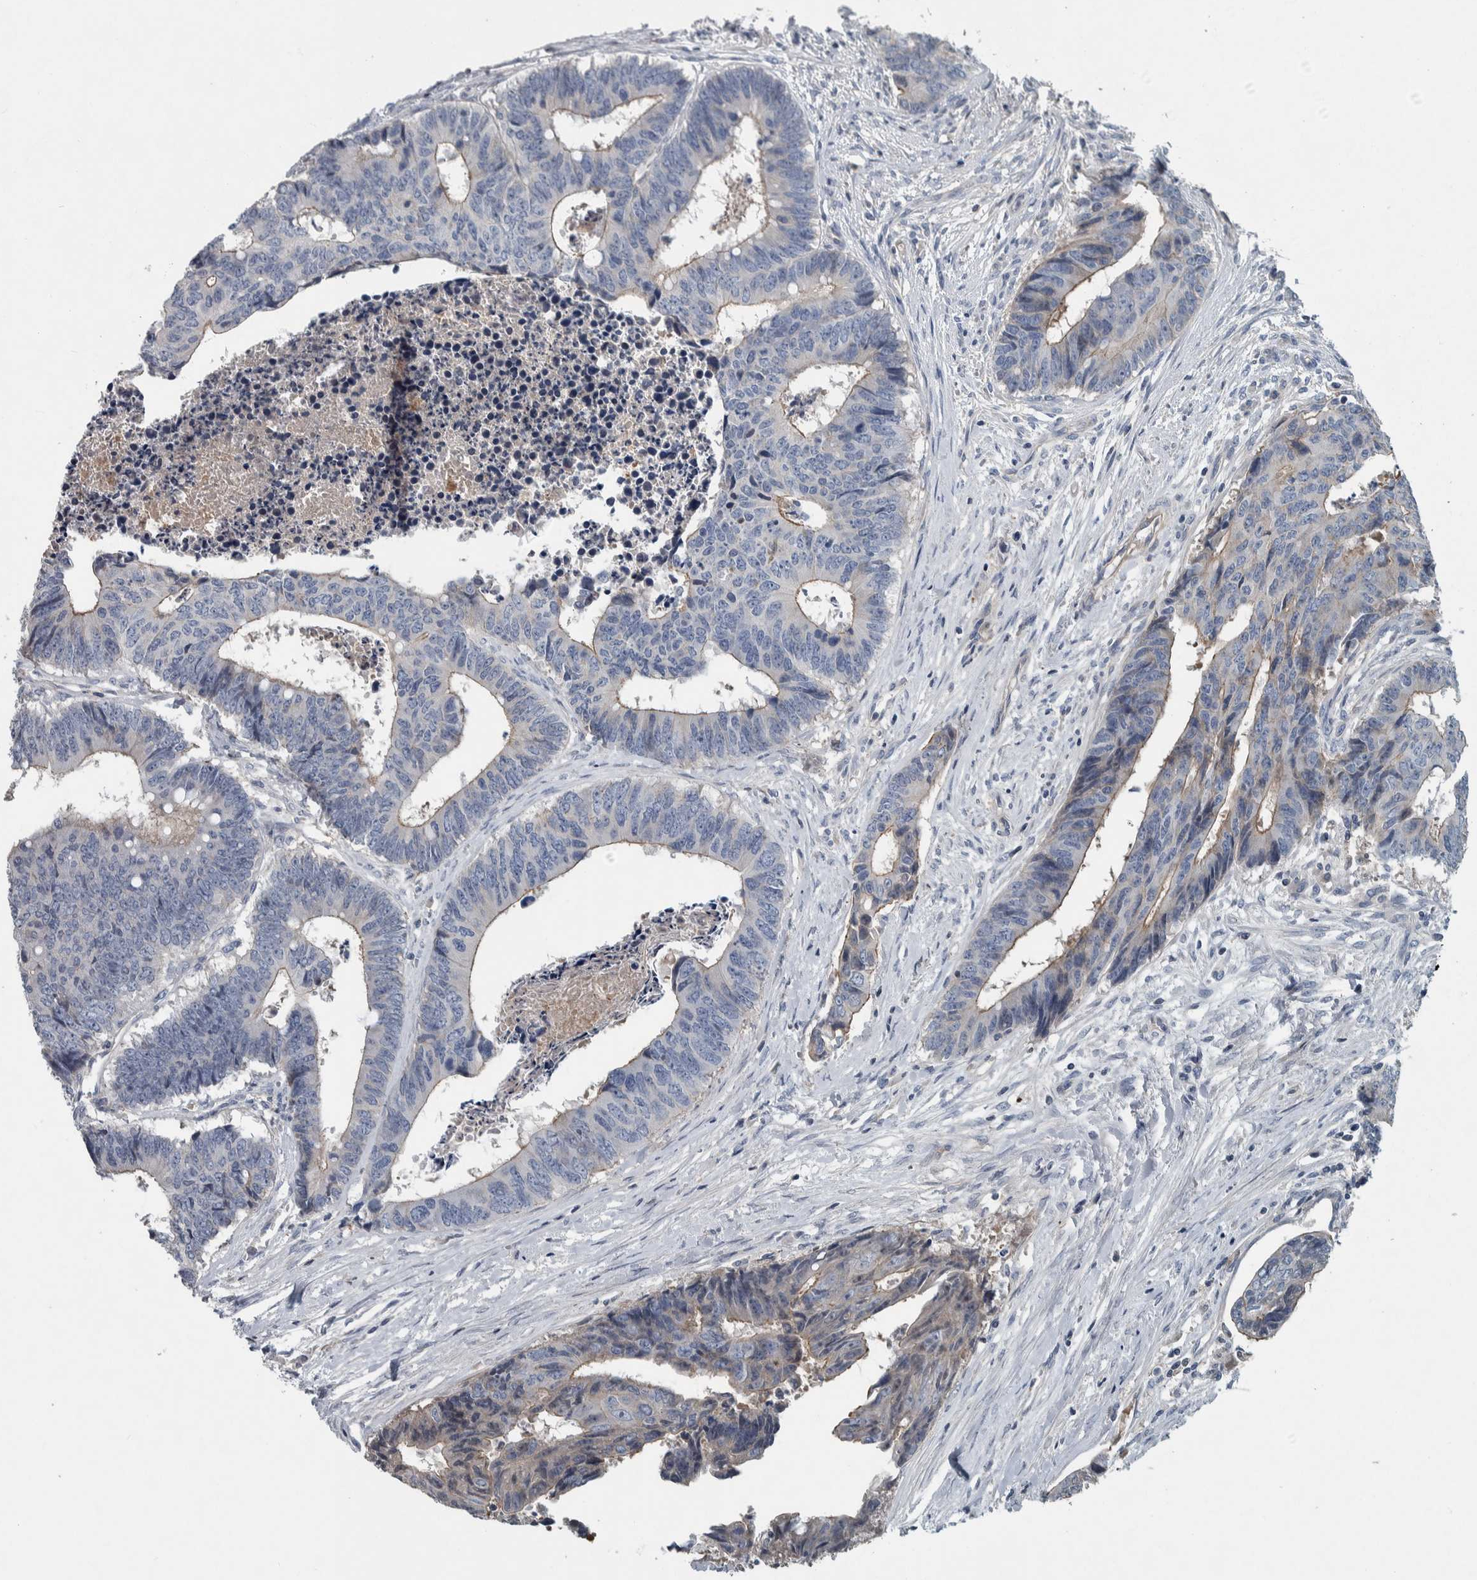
{"staining": {"intensity": "weak", "quantity": ">75%", "location": "cytoplasmic/membranous"}, "tissue": "colorectal cancer", "cell_type": "Tumor cells", "image_type": "cancer", "snomed": [{"axis": "morphology", "description": "Adenocarcinoma, NOS"}, {"axis": "topography", "description": "Rectum"}], "caption": "Protein expression by immunohistochemistry reveals weak cytoplasmic/membranous positivity in approximately >75% of tumor cells in adenocarcinoma (colorectal). (brown staining indicates protein expression, while blue staining denotes nuclei).", "gene": "SERPINC1", "patient": {"sex": "male", "age": 84}}